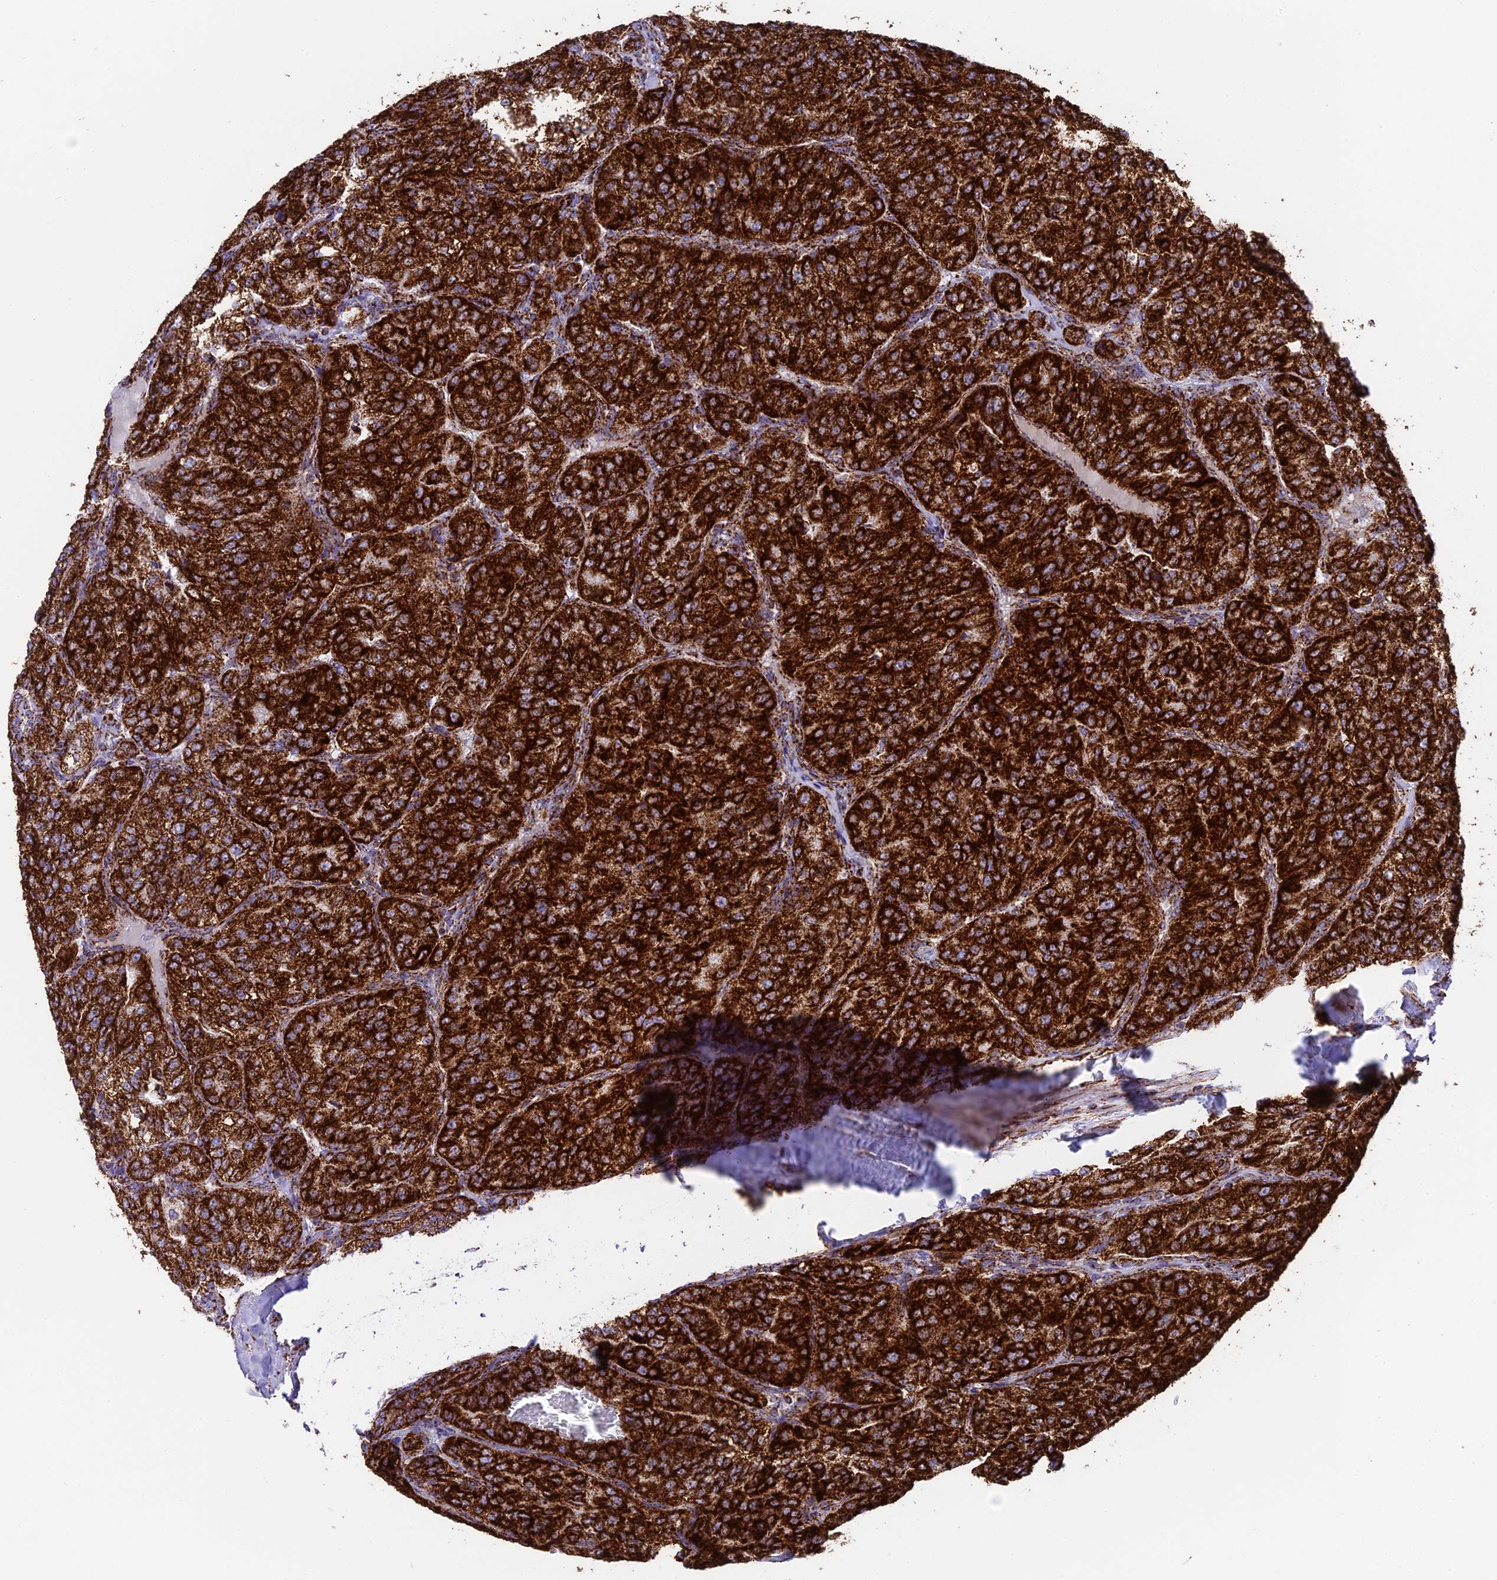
{"staining": {"intensity": "strong", "quantity": ">75%", "location": "cytoplasmic/membranous"}, "tissue": "renal cancer", "cell_type": "Tumor cells", "image_type": "cancer", "snomed": [{"axis": "morphology", "description": "Adenocarcinoma, NOS"}, {"axis": "topography", "description": "Kidney"}], "caption": "A brown stain labels strong cytoplasmic/membranous expression of a protein in human adenocarcinoma (renal) tumor cells. (Stains: DAB (3,3'-diaminobenzidine) in brown, nuclei in blue, Microscopy: brightfield microscopy at high magnification).", "gene": "CHCHD3", "patient": {"sex": "female", "age": 63}}